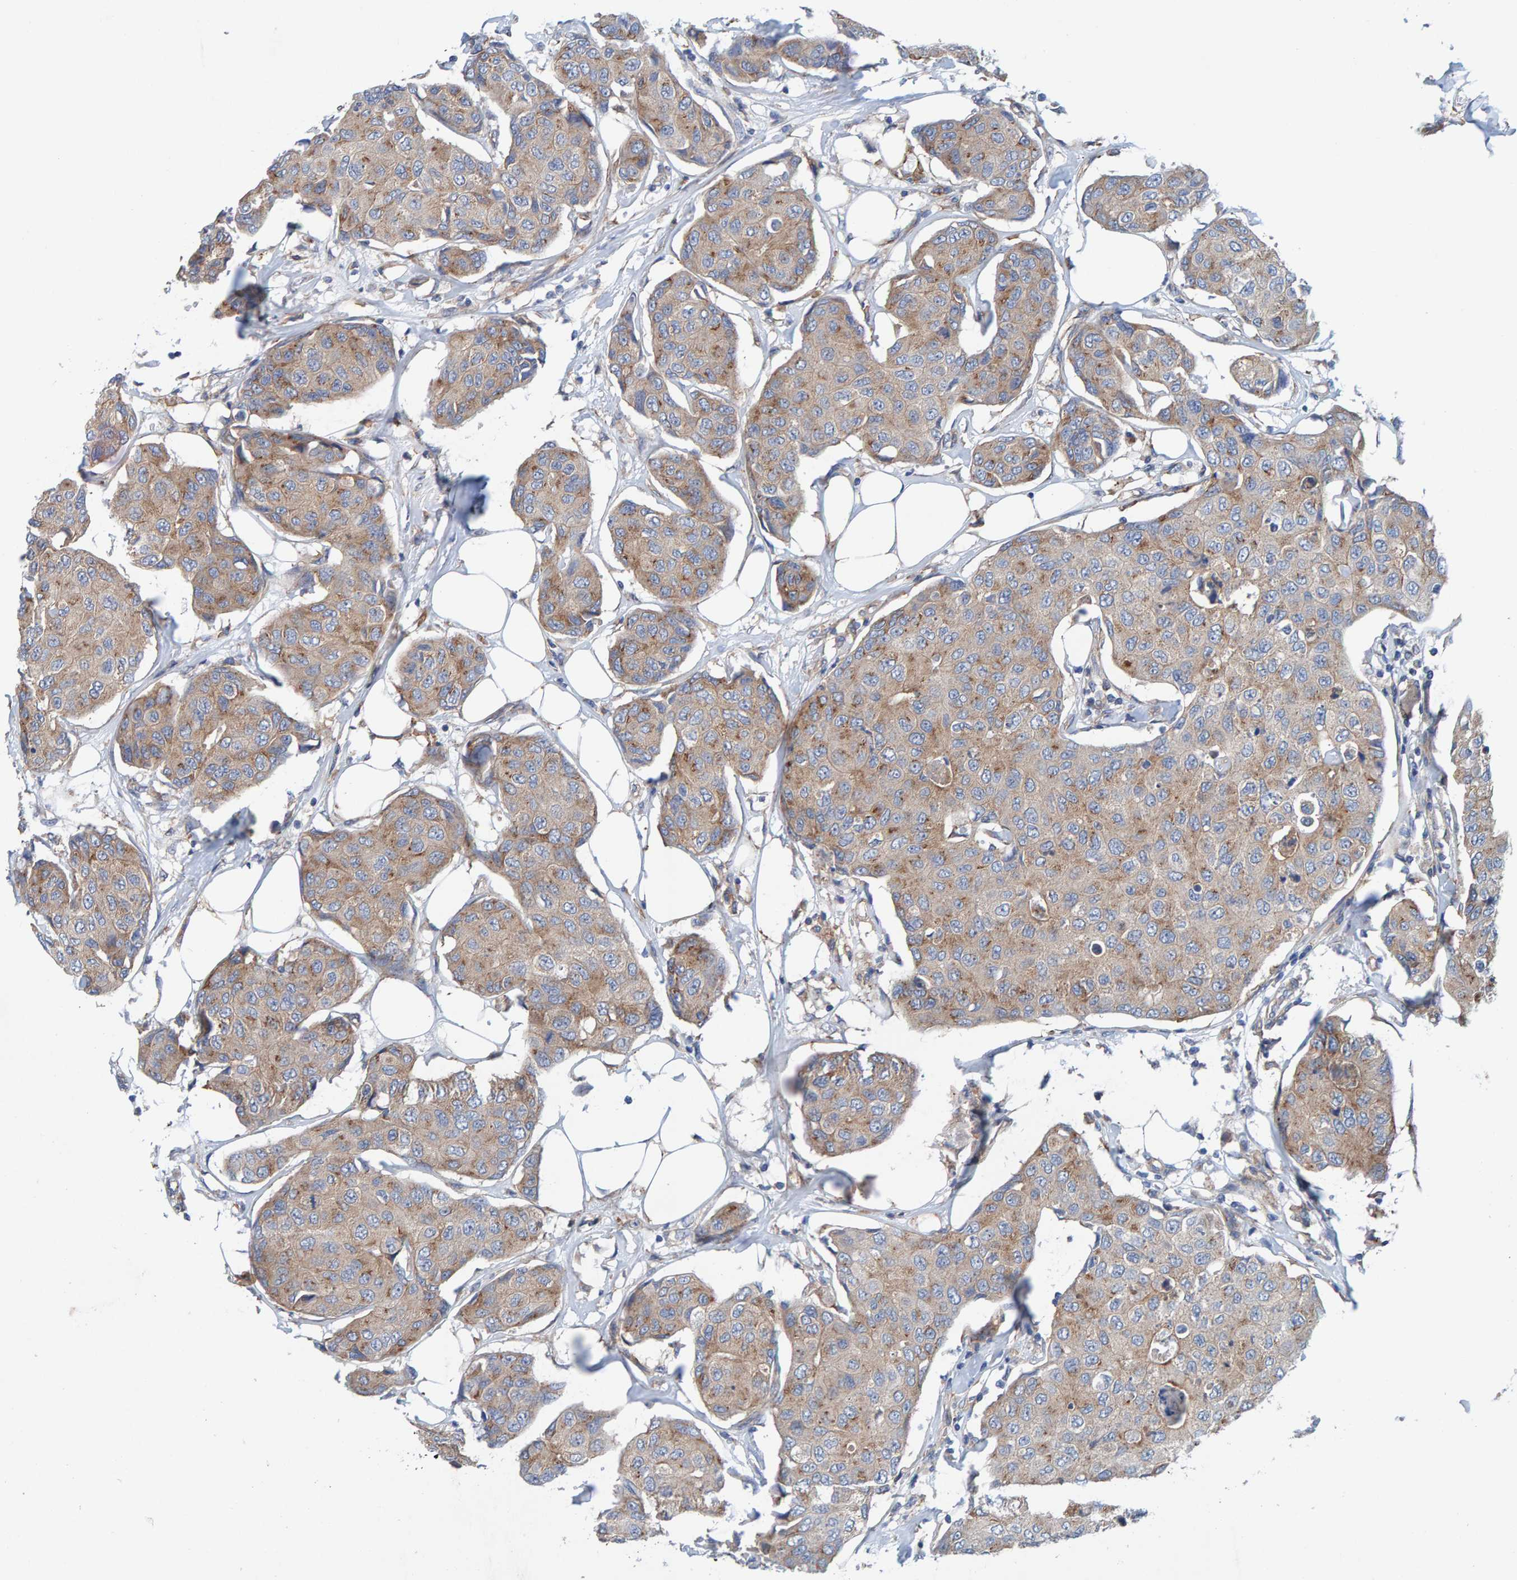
{"staining": {"intensity": "weak", "quantity": ">75%", "location": "cytoplasmic/membranous"}, "tissue": "breast cancer", "cell_type": "Tumor cells", "image_type": "cancer", "snomed": [{"axis": "morphology", "description": "Duct carcinoma"}, {"axis": "topography", "description": "Breast"}], "caption": "Breast intraductal carcinoma stained with a protein marker demonstrates weak staining in tumor cells.", "gene": "MKLN1", "patient": {"sex": "female", "age": 80}}